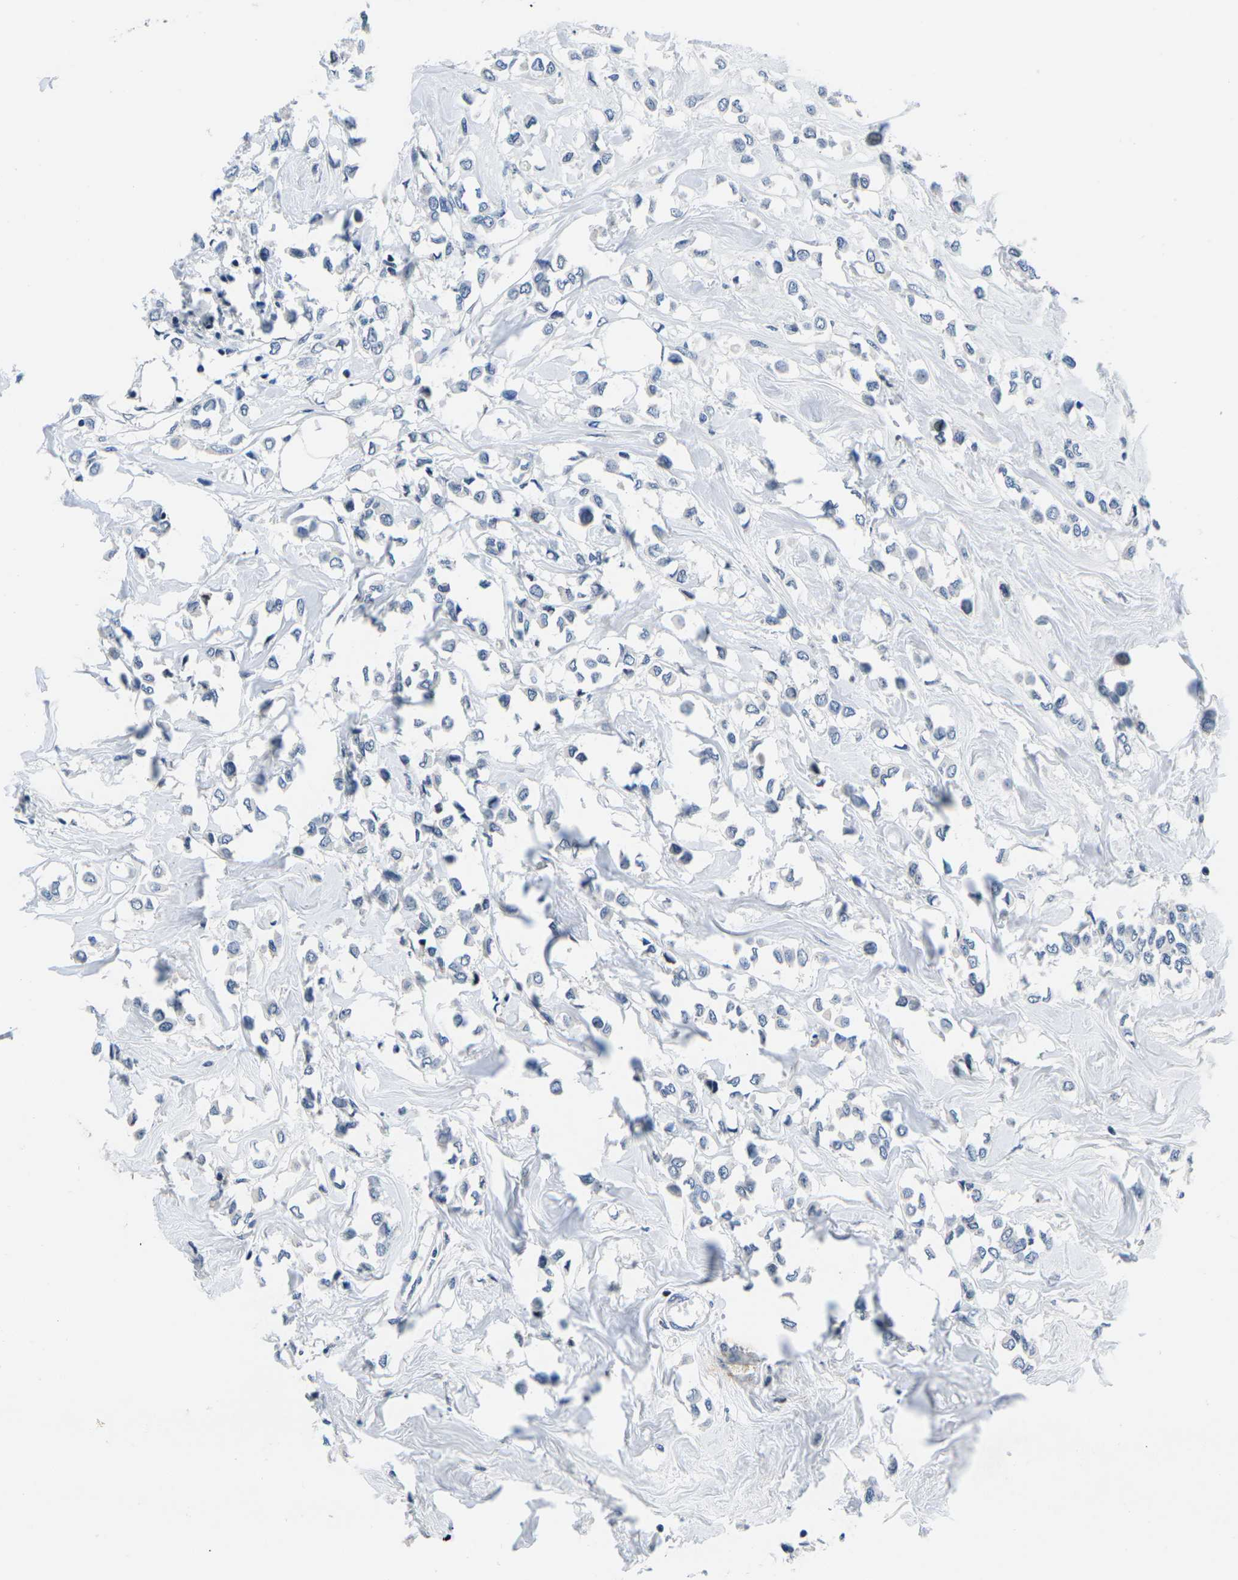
{"staining": {"intensity": "negative", "quantity": "none", "location": "none"}, "tissue": "breast cancer", "cell_type": "Tumor cells", "image_type": "cancer", "snomed": [{"axis": "morphology", "description": "Lobular carcinoma"}, {"axis": "topography", "description": "Breast"}], "caption": "The immunohistochemistry (IHC) histopathology image has no significant staining in tumor cells of lobular carcinoma (breast) tissue. (Stains: DAB immunohistochemistry (IHC) with hematoxylin counter stain, Microscopy: brightfield microscopy at high magnification).", "gene": "CDC73", "patient": {"sex": "female", "age": 51}}